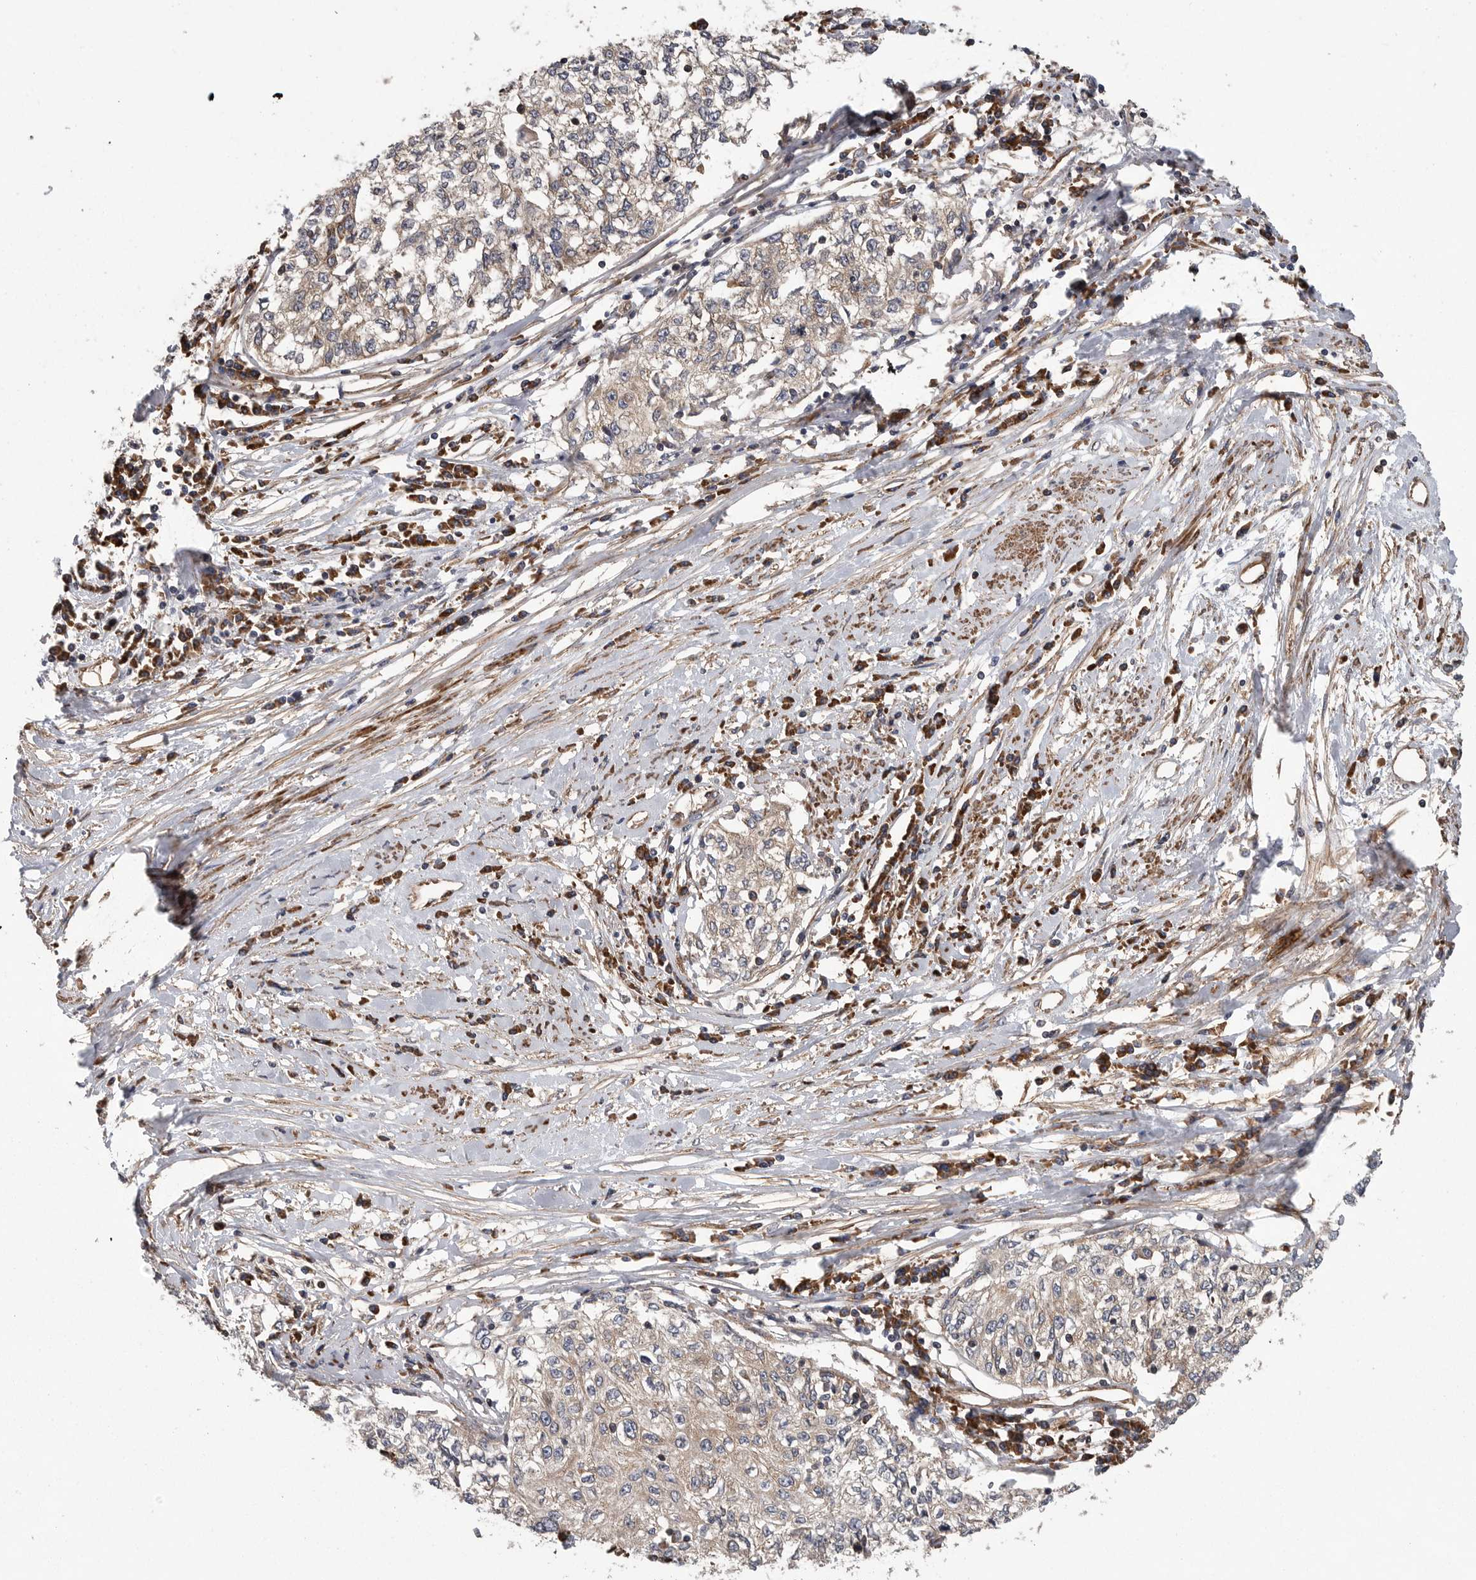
{"staining": {"intensity": "weak", "quantity": "<25%", "location": "cytoplasmic/membranous"}, "tissue": "cervical cancer", "cell_type": "Tumor cells", "image_type": "cancer", "snomed": [{"axis": "morphology", "description": "Squamous cell carcinoma, NOS"}, {"axis": "topography", "description": "Cervix"}], "caption": "Squamous cell carcinoma (cervical) was stained to show a protein in brown. There is no significant expression in tumor cells.", "gene": "OXR1", "patient": {"sex": "female", "age": 57}}